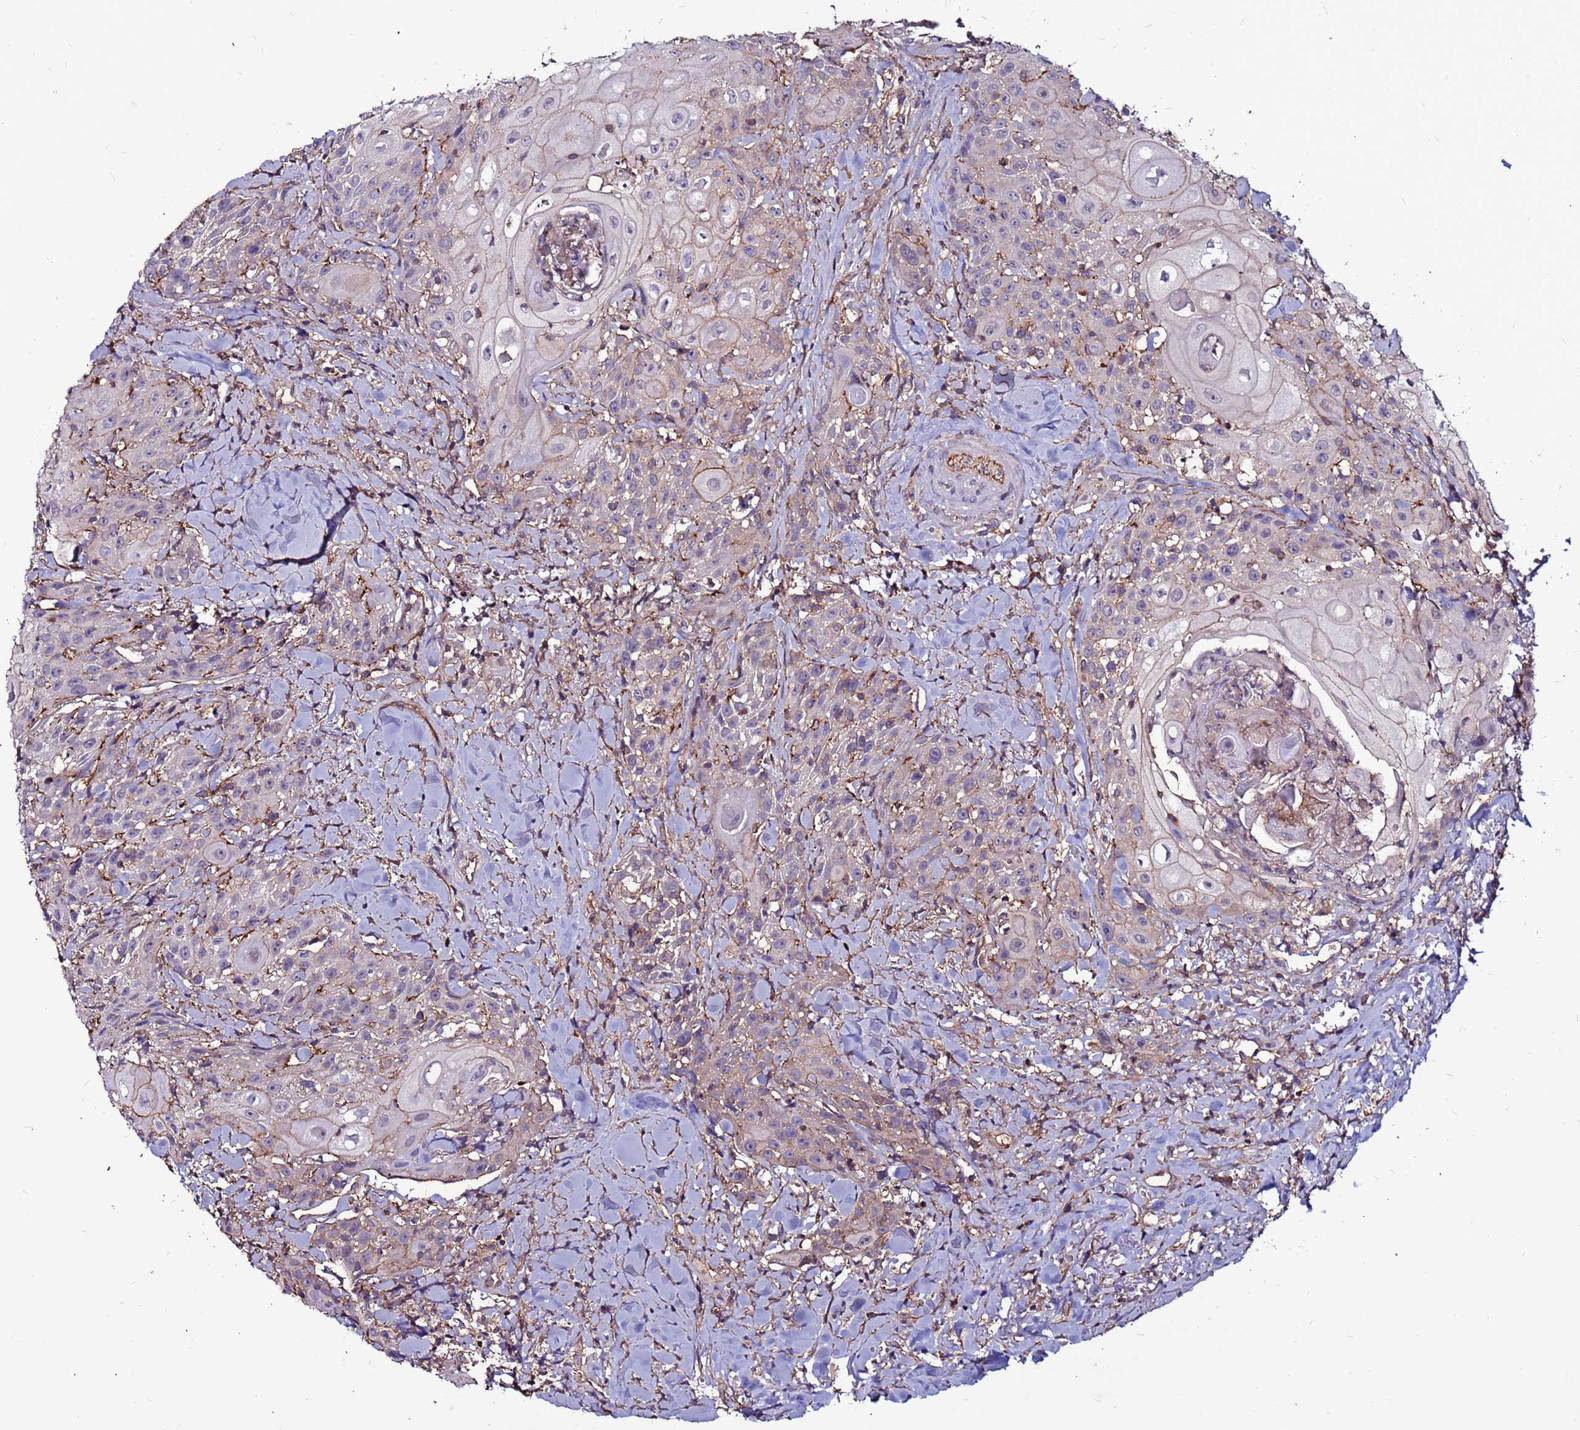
{"staining": {"intensity": "weak", "quantity": "25%-75%", "location": "cytoplasmic/membranous"}, "tissue": "head and neck cancer", "cell_type": "Tumor cells", "image_type": "cancer", "snomed": [{"axis": "morphology", "description": "Squamous cell carcinoma, NOS"}, {"axis": "topography", "description": "Oral tissue"}, {"axis": "topography", "description": "Head-Neck"}], "caption": "The histopathology image displays immunohistochemical staining of squamous cell carcinoma (head and neck). There is weak cytoplasmic/membranous positivity is present in about 25%-75% of tumor cells.", "gene": "NRN1L", "patient": {"sex": "female", "age": 82}}